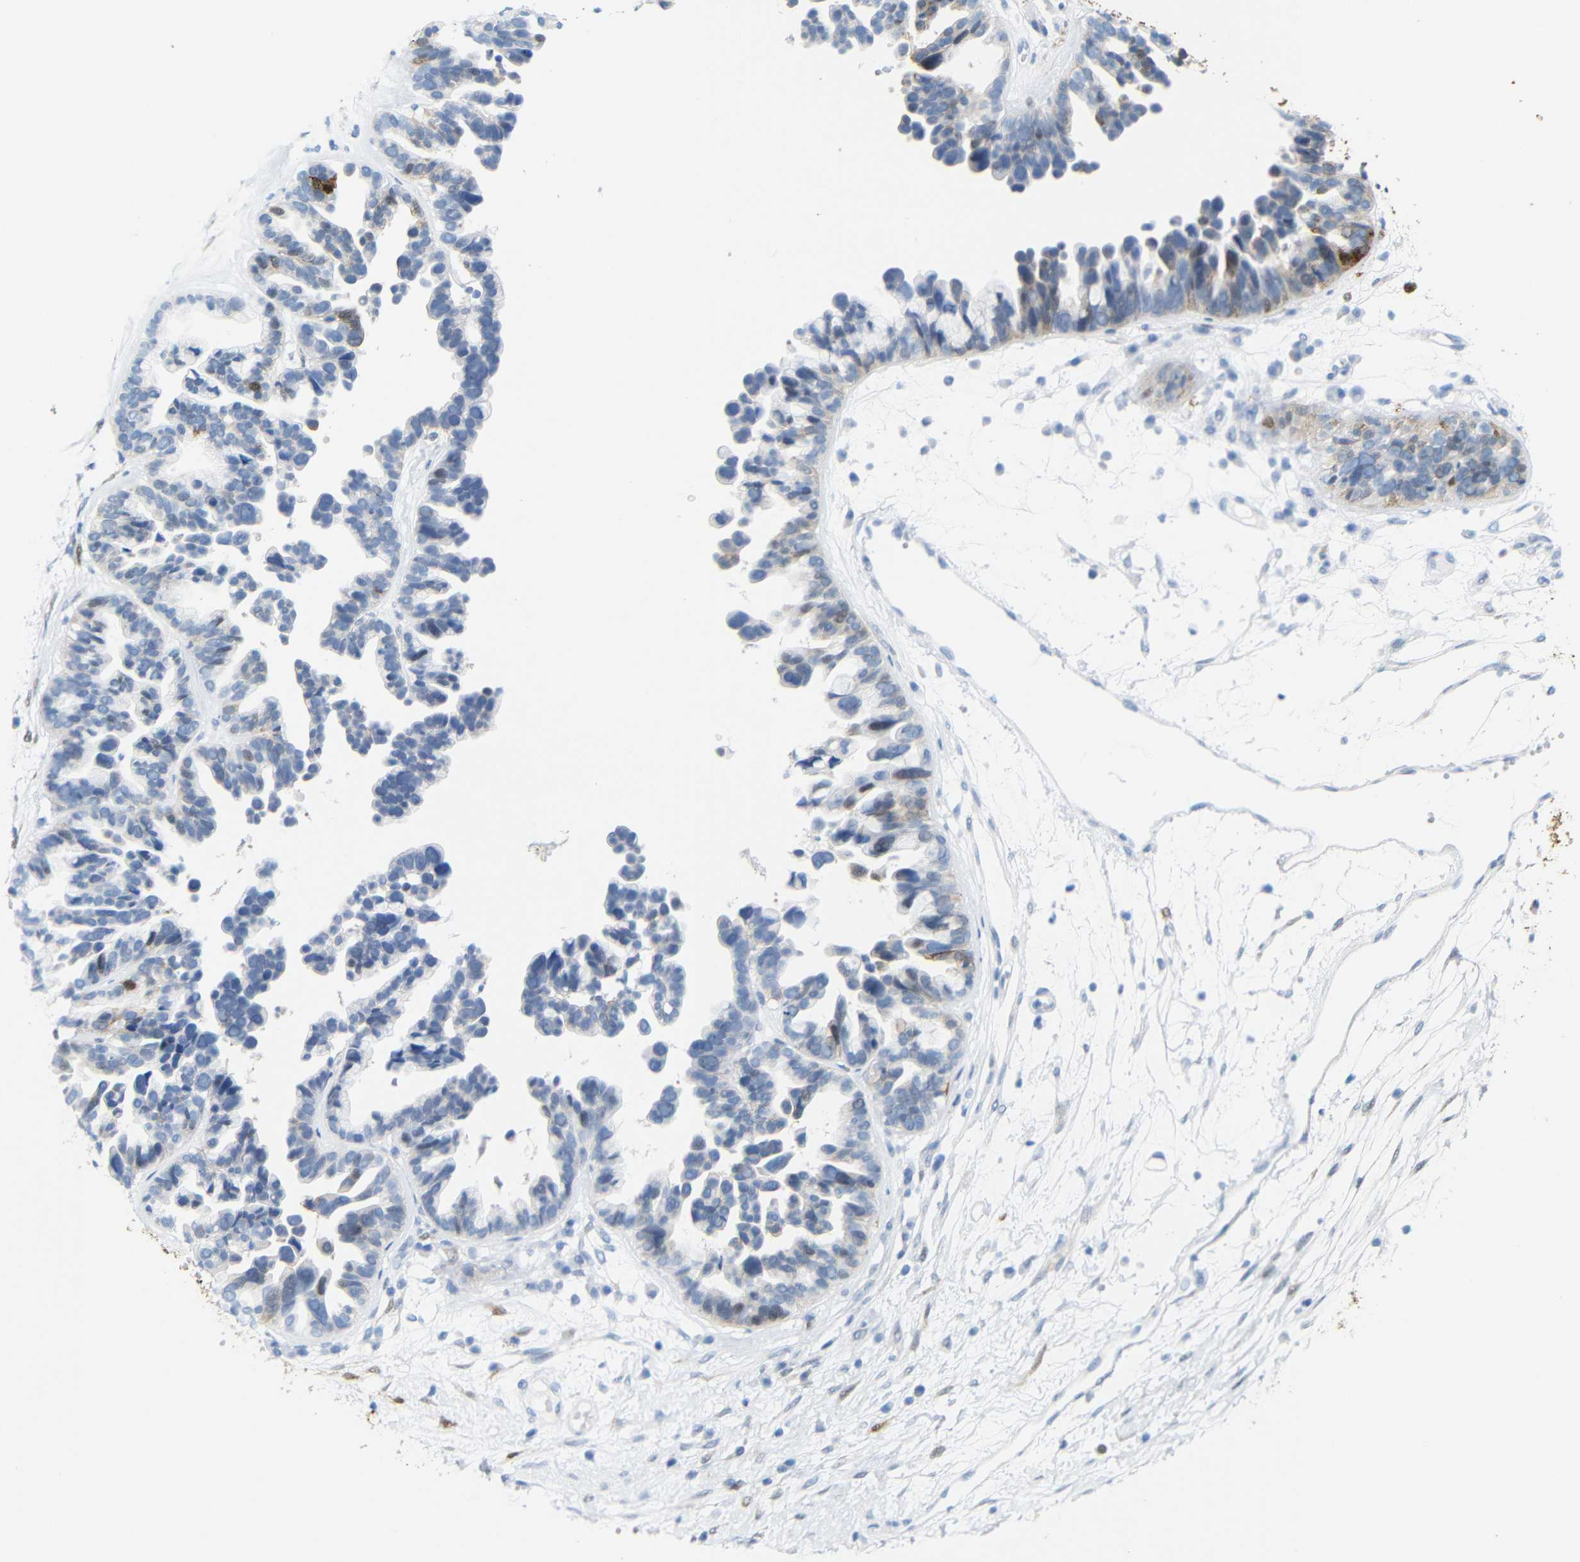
{"staining": {"intensity": "negative", "quantity": "none", "location": "none"}, "tissue": "ovarian cancer", "cell_type": "Tumor cells", "image_type": "cancer", "snomed": [{"axis": "morphology", "description": "Cystadenocarcinoma, serous, NOS"}, {"axis": "topography", "description": "Ovary"}], "caption": "DAB (3,3'-diaminobenzidine) immunohistochemical staining of human ovarian cancer (serous cystadenocarcinoma) shows no significant positivity in tumor cells.", "gene": "MT1A", "patient": {"sex": "female", "age": 56}}